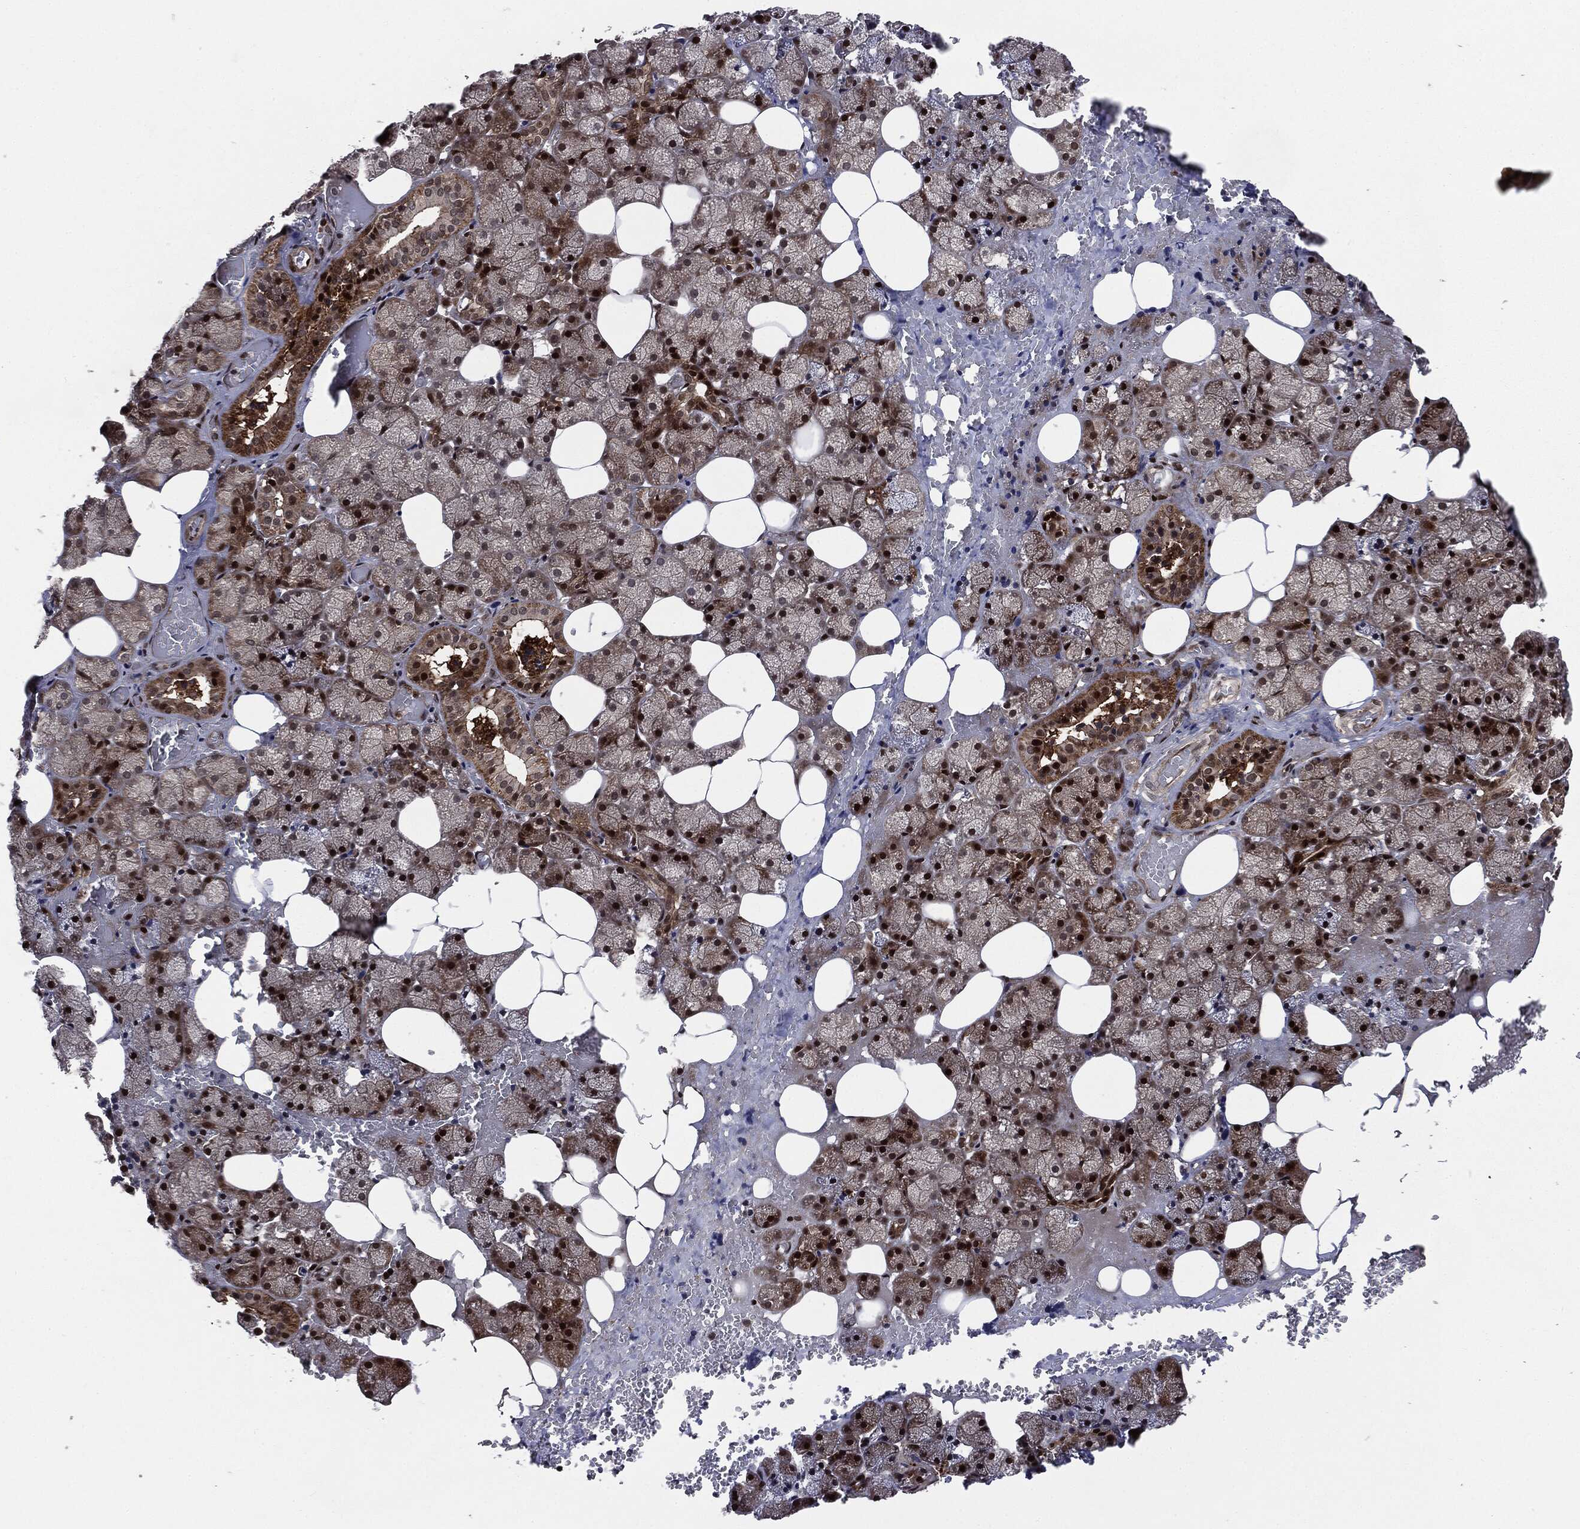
{"staining": {"intensity": "strong", "quantity": "25%-75%", "location": "cytoplasmic/membranous,nuclear"}, "tissue": "salivary gland", "cell_type": "Glandular cells", "image_type": "normal", "snomed": [{"axis": "morphology", "description": "Normal tissue, NOS"}, {"axis": "topography", "description": "Salivary gland"}], "caption": "Strong cytoplasmic/membranous,nuclear staining is seen in approximately 25%-75% of glandular cells in normal salivary gland. The protein of interest is stained brown, and the nuclei are stained in blue (DAB IHC with brightfield microscopy, high magnification).", "gene": "SMAD4", "patient": {"sex": "male", "age": 38}}